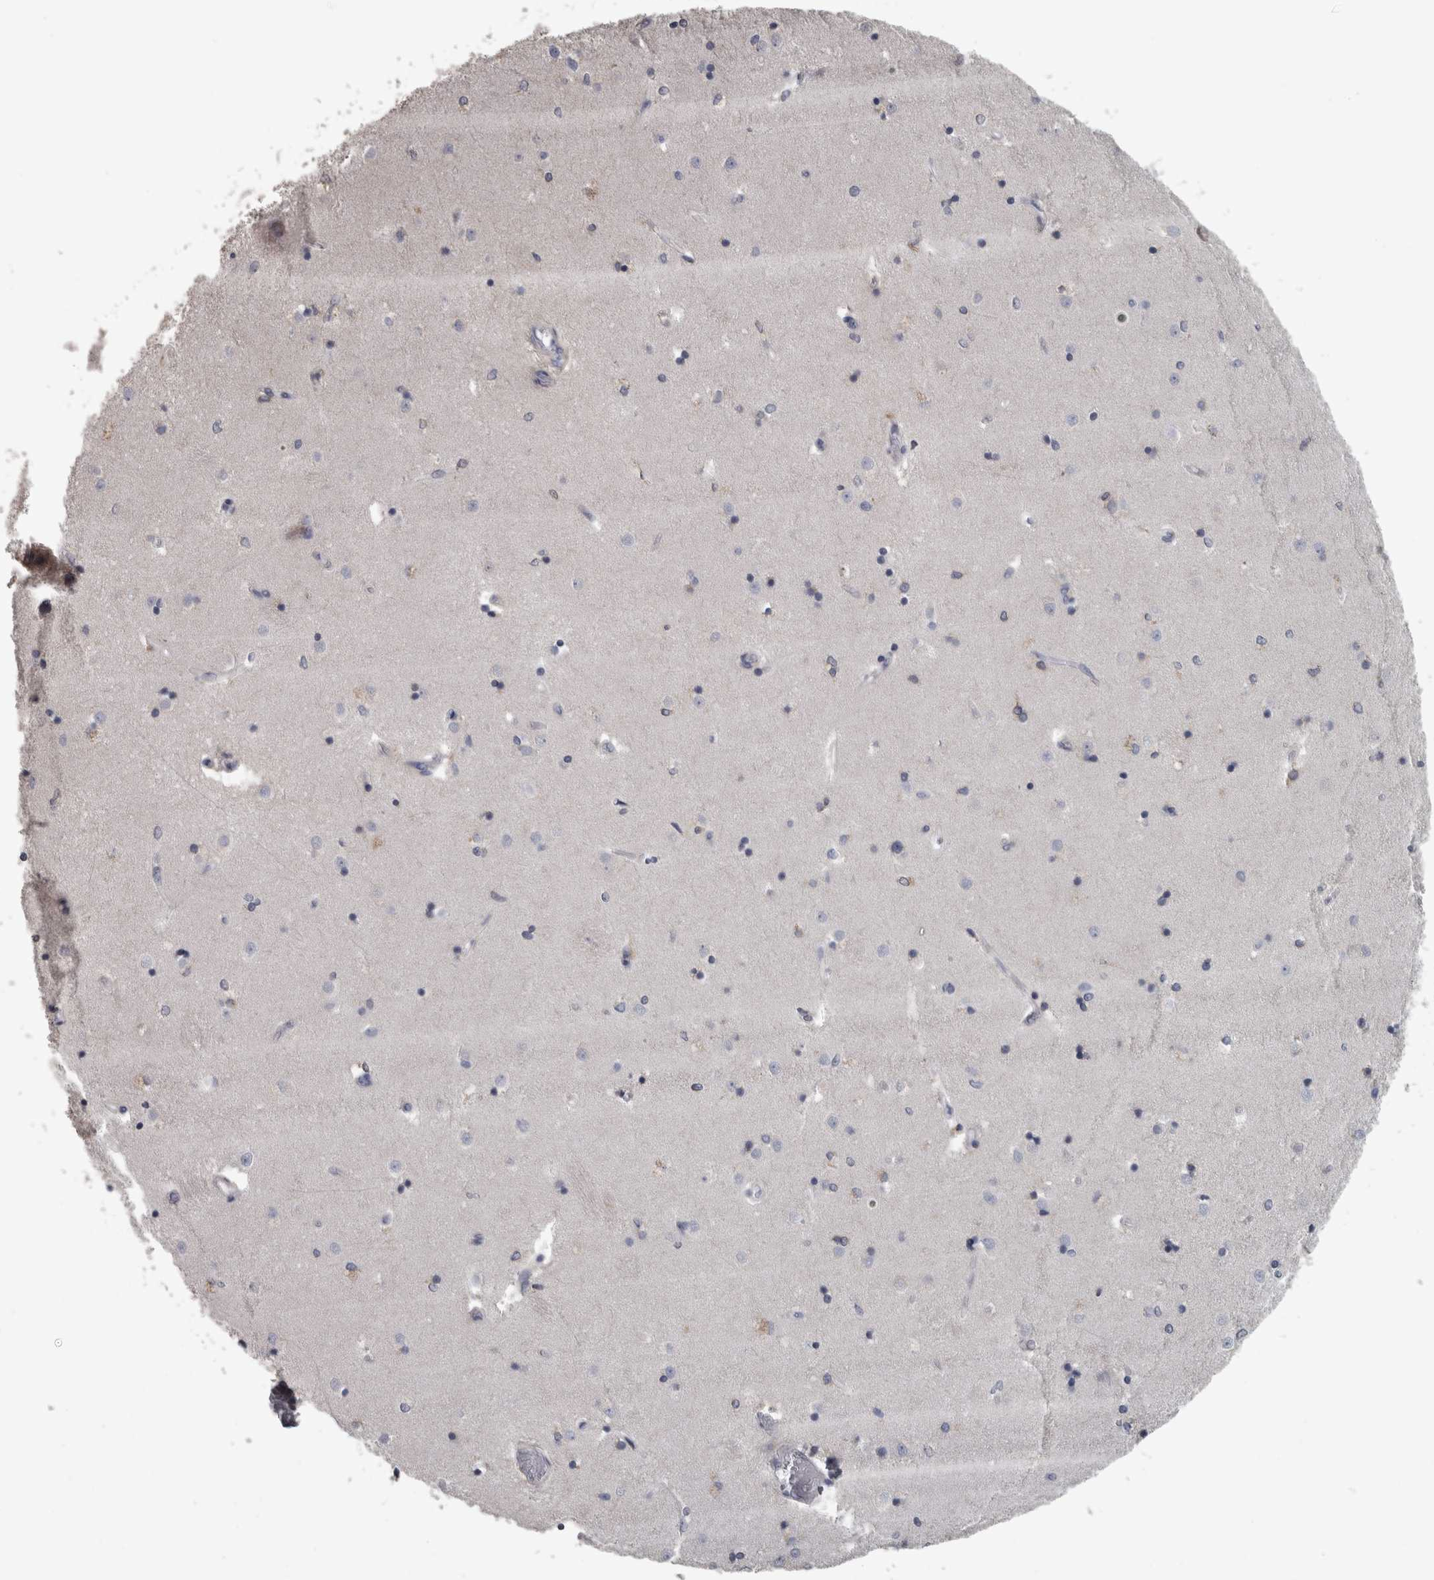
{"staining": {"intensity": "weak", "quantity": "<25%", "location": "cytoplasmic/membranous"}, "tissue": "caudate", "cell_type": "Glial cells", "image_type": "normal", "snomed": [{"axis": "morphology", "description": "Normal tissue, NOS"}, {"axis": "topography", "description": "Lateral ventricle wall"}], "caption": "High magnification brightfield microscopy of unremarkable caudate stained with DAB (brown) and counterstained with hematoxylin (blue): glial cells show no significant positivity.", "gene": "EFEMP2", "patient": {"sex": "male", "age": 45}}